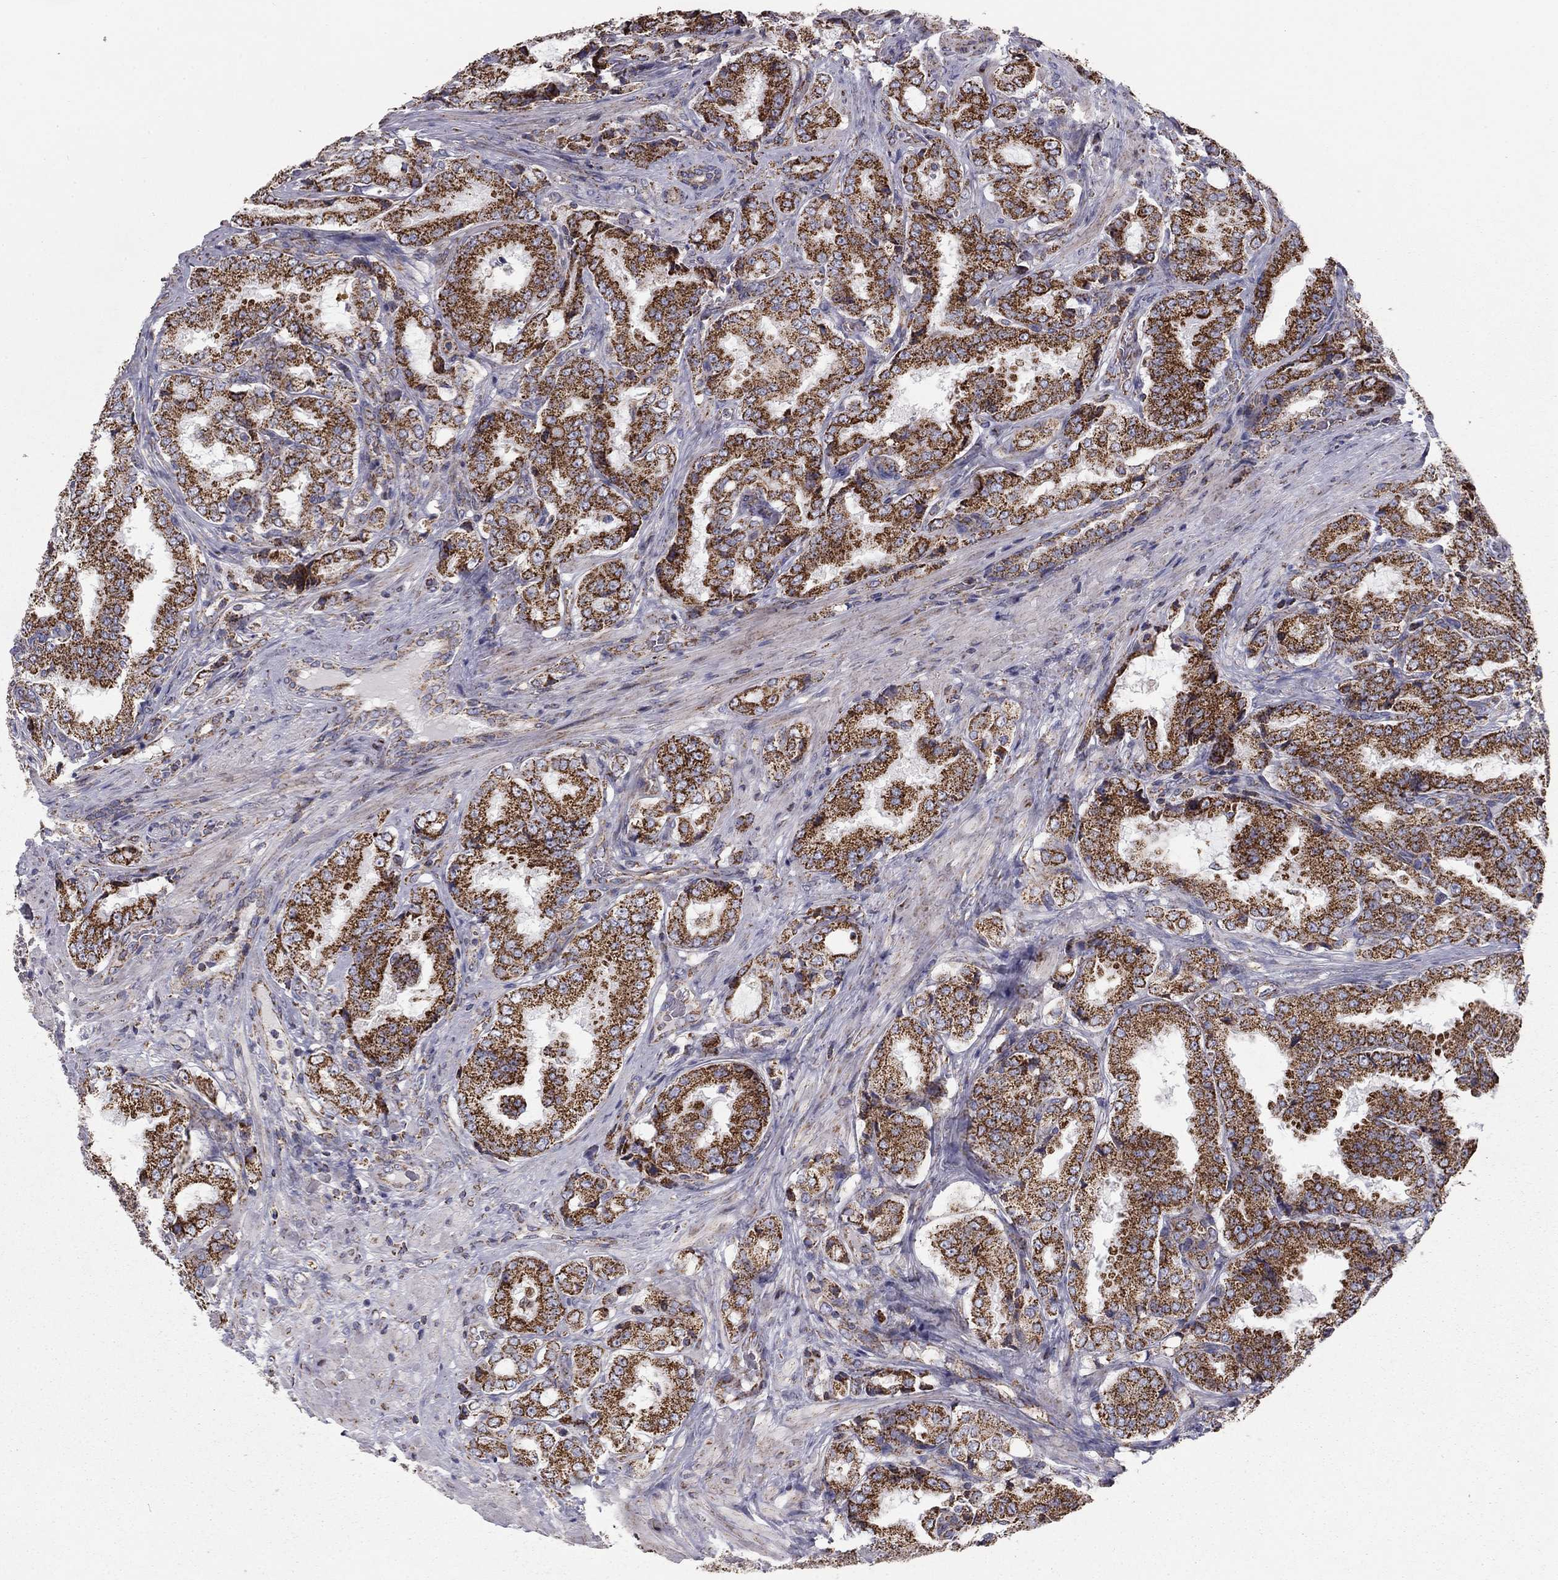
{"staining": {"intensity": "strong", "quantity": ">75%", "location": "cytoplasmic/membranous"}, "tissue": "prostate cancer", "cell_type": "Tumor cells", "image_type": "cancer", "snomed": [{"axis": "morphology", "description": "Adenocarcinoma, NOS"}, {"axis": "topography", "description": "Prostate"}], "caption": "Immunohistochemical staining of human prostate cancer displays high levels of strong cytoplasmic/membranous protein staining in about >75% of tumor cells.", "gene": "NDUFV1", "patient": {"sex": "male", "age": 65}}